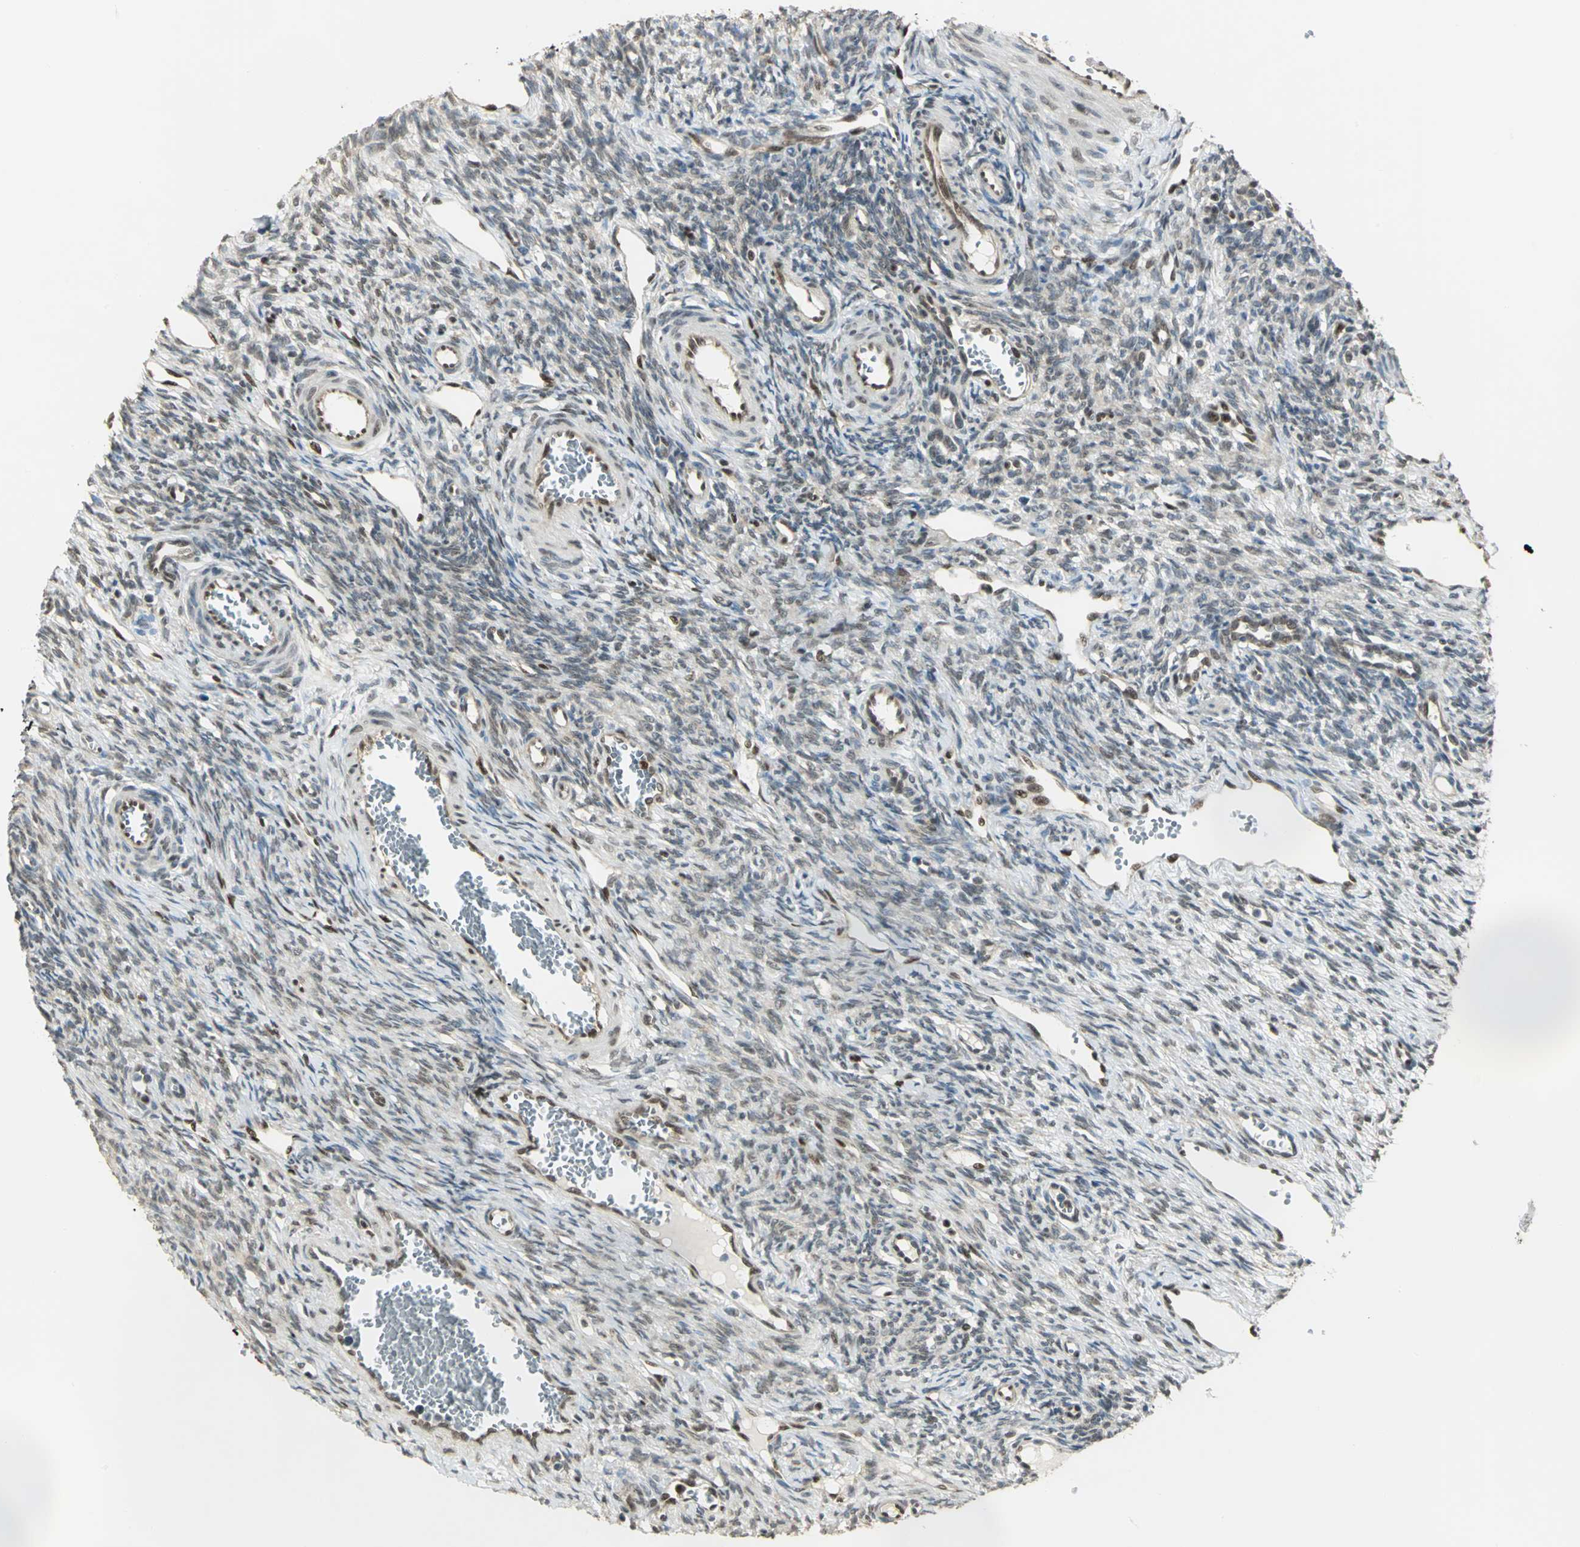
{"staining": {"intensity": "weak", "quantity": "25%-75%", "location": "cytoplasmic/membranous,nuclear"}, "tissue": "ovary", "cell_type": "Follicle cells", "image_type": "normal", "snomed": [{"axis": "morphology", "description": "Normal tissue, NOS"}, {"axis": "topography", "description": "Ovary"}], "caption": "The photomicrograph demonstrates immunohistochemical staining of unremarkable ovary. There is weak cytoplasmic/membranous,nuclear expression is seen in approximately 25%-75% of follicle cells. The protein of interest is shown in brown color, while the nuclei are stained blue.", "gene": "DDX5", "patient": {"sex": "female", "age": 33}}